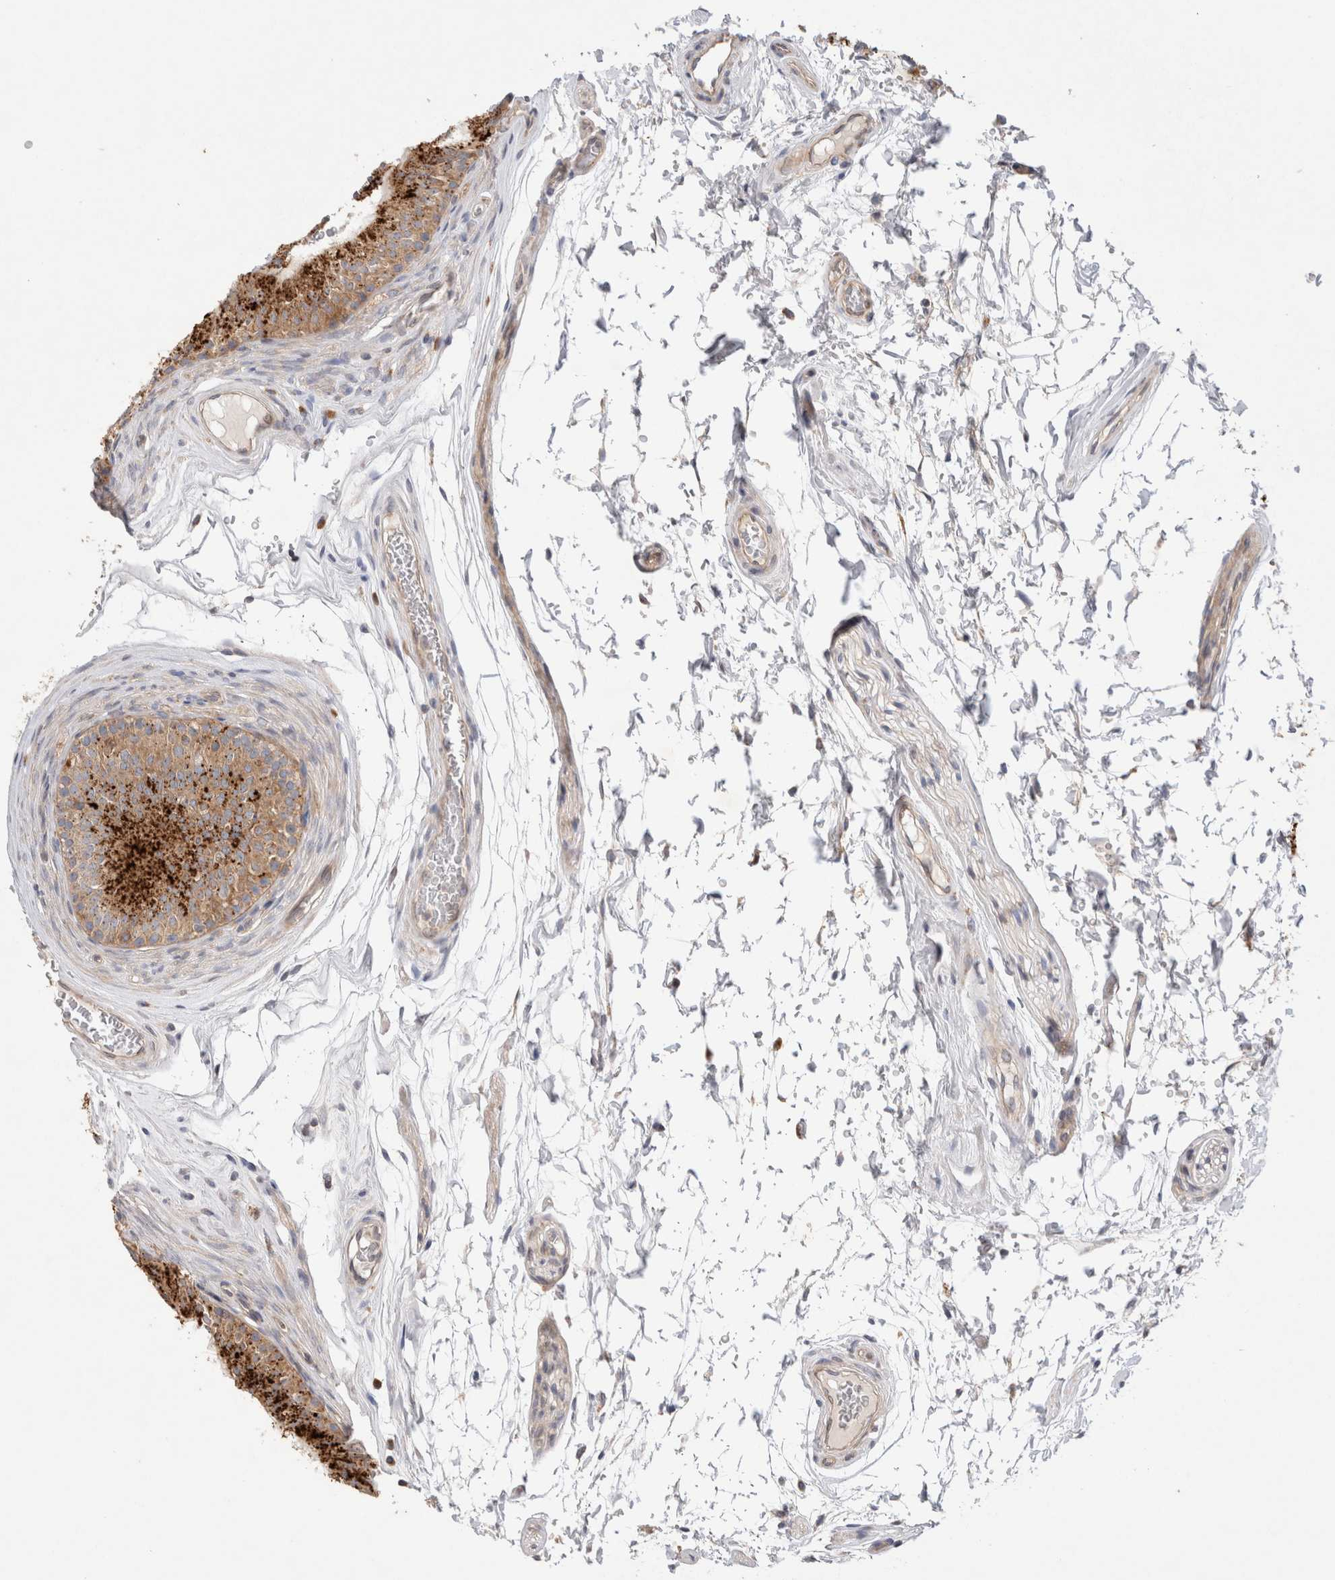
{"staining": {"intensity": "strong", "quantity": ">75%", "location": "cytoplasmic/membranous"}, "tissue": "epididymis", "cell_type": "Glandular cells", "image_type": "normal", "snomed": [{"axis": "morphology", "description": "Normal tissue, NOS"}, {"axis": "topography", "description": "Epididymis"}], "caption": "Brown immunohistochemical staining in benign epididymis demonstrates strong cytoplasmic/membranous staining in approximately >75% of glandular cells. Using DAB (brown) and hematoxylin (blue) stains, captured at high magnification using brightfield microscopy.", "gene": "TBC1D16", "patient": {"sex": "male", "age": 36}}